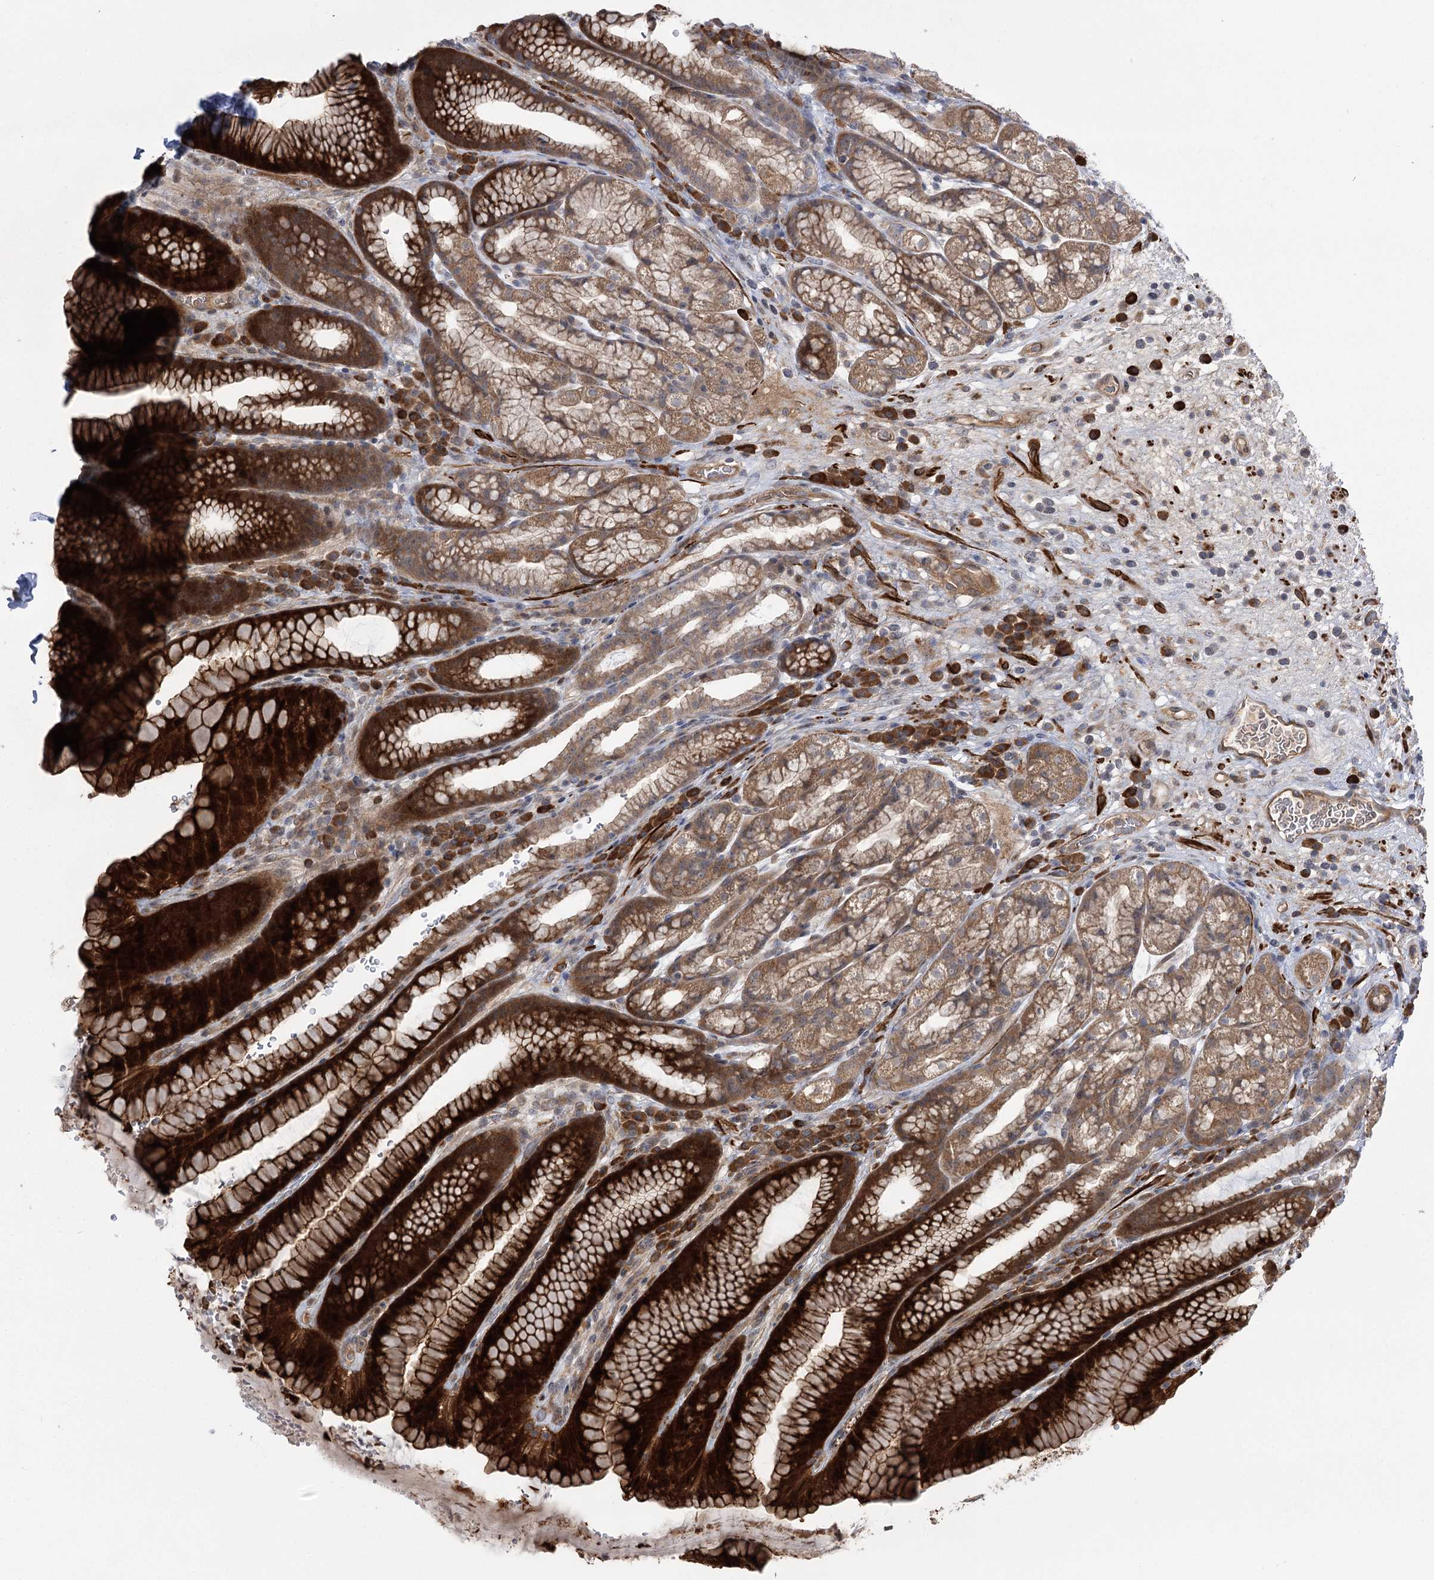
{"staining": {"intensity": "strong", "quantity": ">75%", "location": "cytoplasmic/membranous"}, "tissue": "stomach", "cell_type": "Glandular cells", "image_type": "normal", "snomed": [{"axis": "morphology", "description": "Normal tissue, NOS"}, {"axis": "morphology", "description": "Adenocarcinoma, NOS"}, {"axis": "topography", "description": "Stomach"}], "caption": "Protein staining exhibits strong cytoplasmic/membranous expression in approximately >75% of glandular cells in benign stomach.", "gene": "KCNN2", "patient": {"sex": "male", "age": 57}}